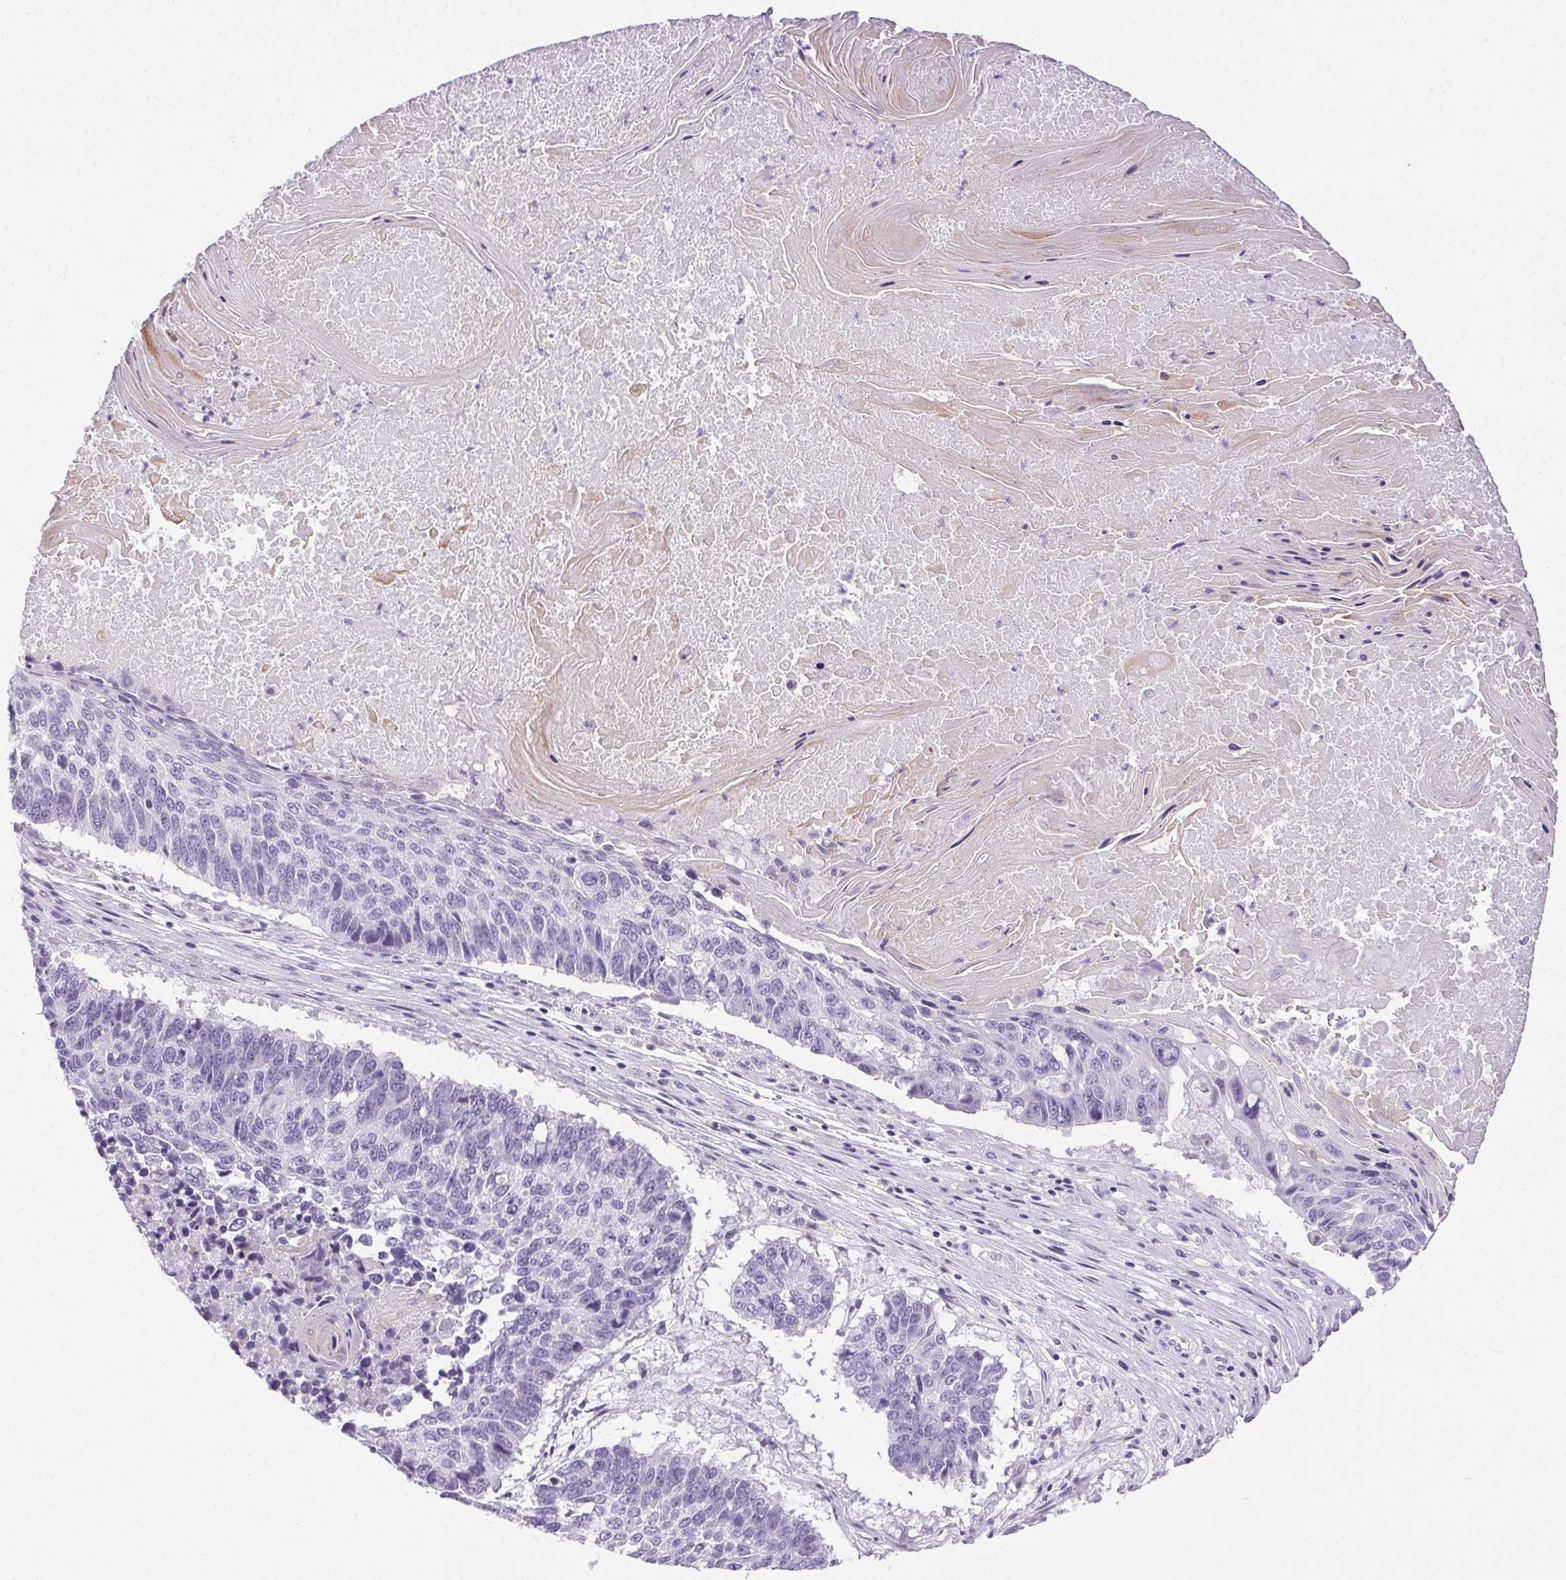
{"staining": {"intensity": "negative", "quantity": "none", "location": "none"}, "tissue": "lung cancer", "cell_type": "Tumor cells", "image_type": "cancer", "snomed": [{"axis": "morphology", "description": "Squamous cell carcinoma, NOS"}, {"axis": "topography", "description": "Lung"}], "caption": "Tumor cells show no significant positivity in lung squamous cell carcinoma. The staining was performed using DAB to visualize the protein expression in brown, while the nuclei were stained in blue with hematoxylin (Magnification: 20x).", "gene": "C20orf85", "patient": {"sex": "male", "age": 73}}